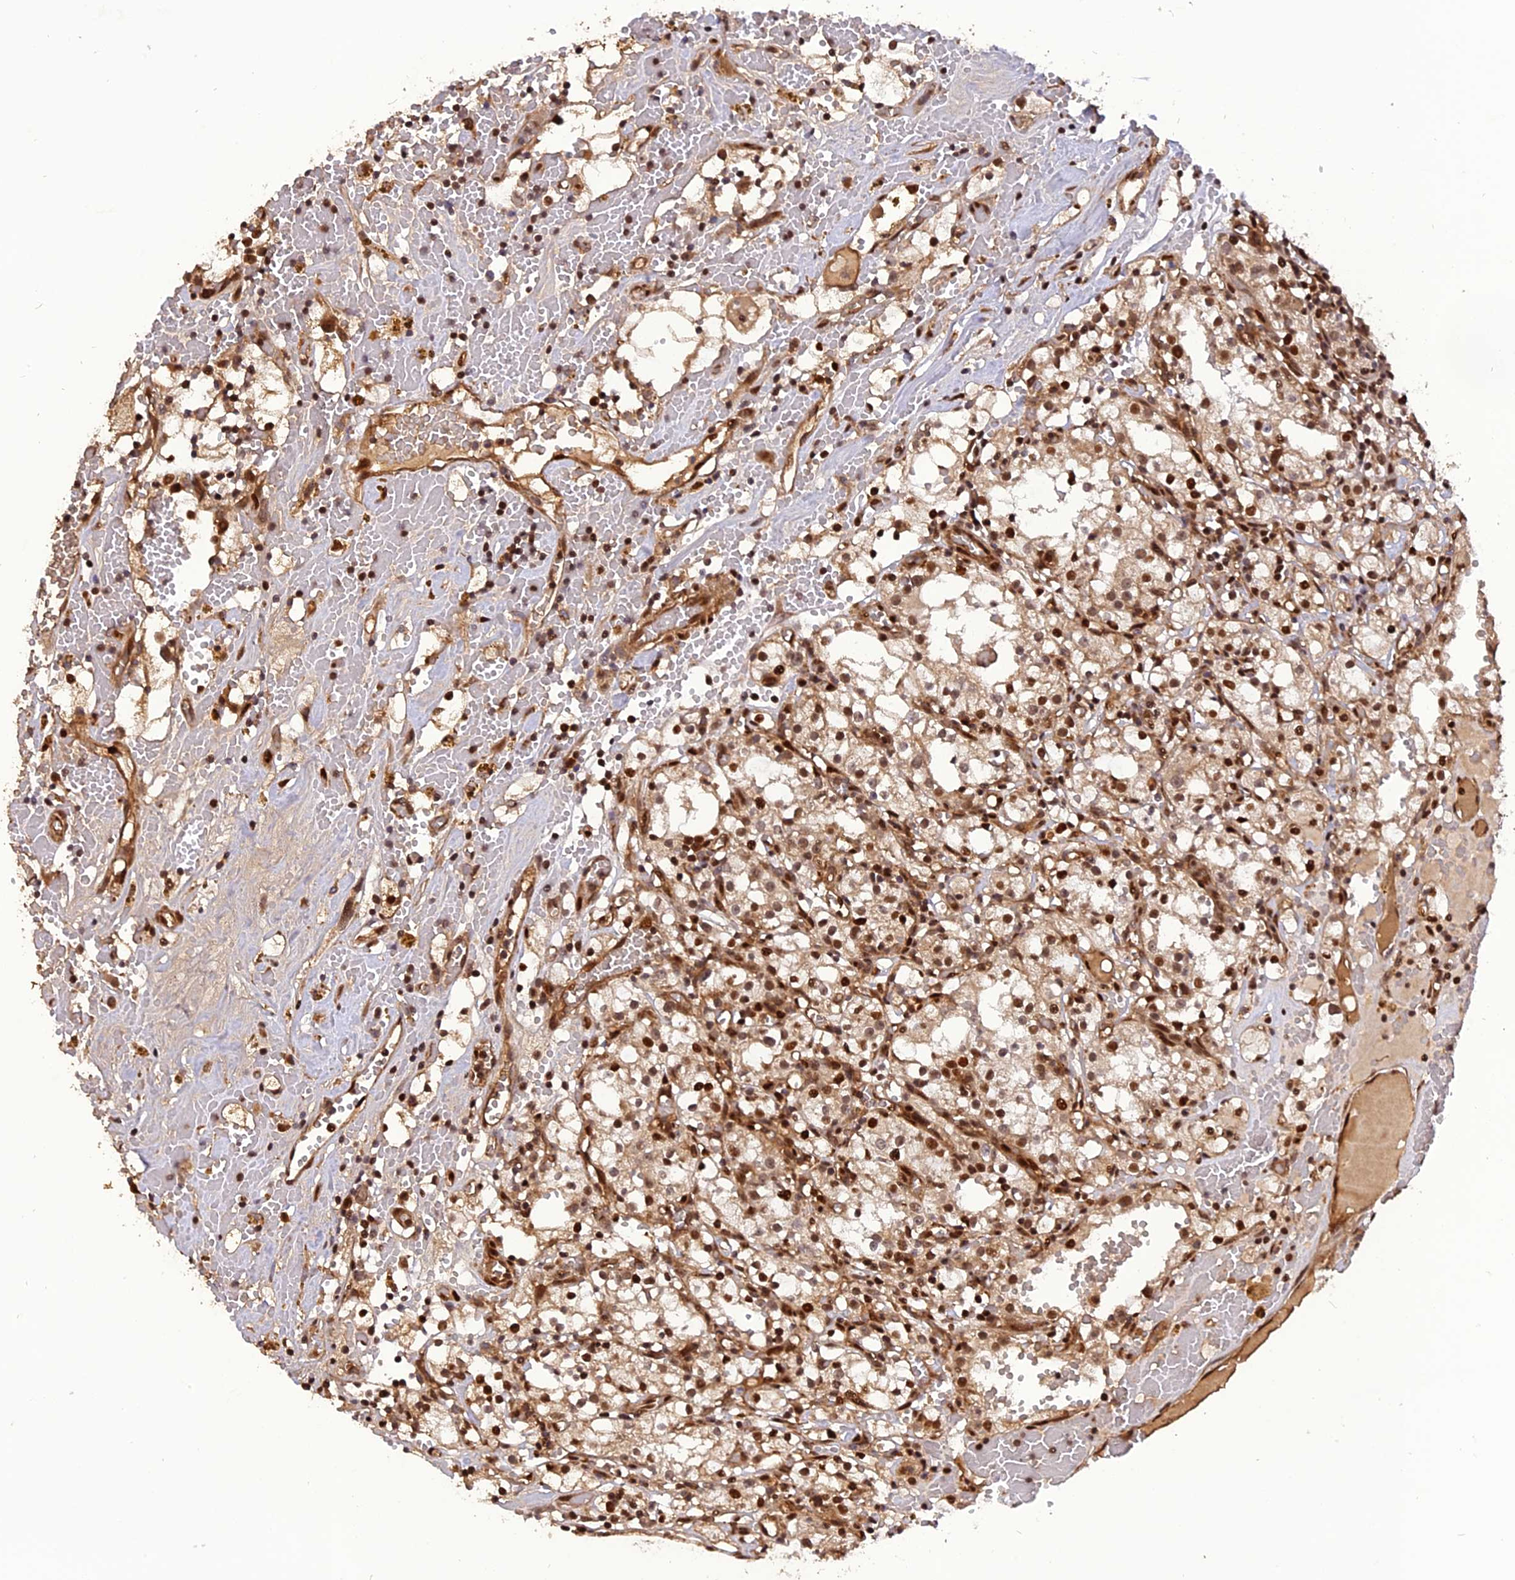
{"staining": {"intensity": "moderate", "quantity": ">75%", "location": "cytoplasmic/membranous,nuclear"}, "tissue": "renal cancer", "cell_type": "Tumor cells", "image_type": "cancer", "snomed": [{"axis": "morphology", "description": "Adenocarcinoma, NOS"}, {"axis": "topography", "description": "Kidney"}], "caption": "A histopathology image showing moderate cytoplasmic/membranous and nuclear staining in approximately >75% of tumor cells in renal cancer, as visualized by brown immunohistochemical staining.", "gene": "MICALL1", "patient": {"sex": "male", "age": 56}}